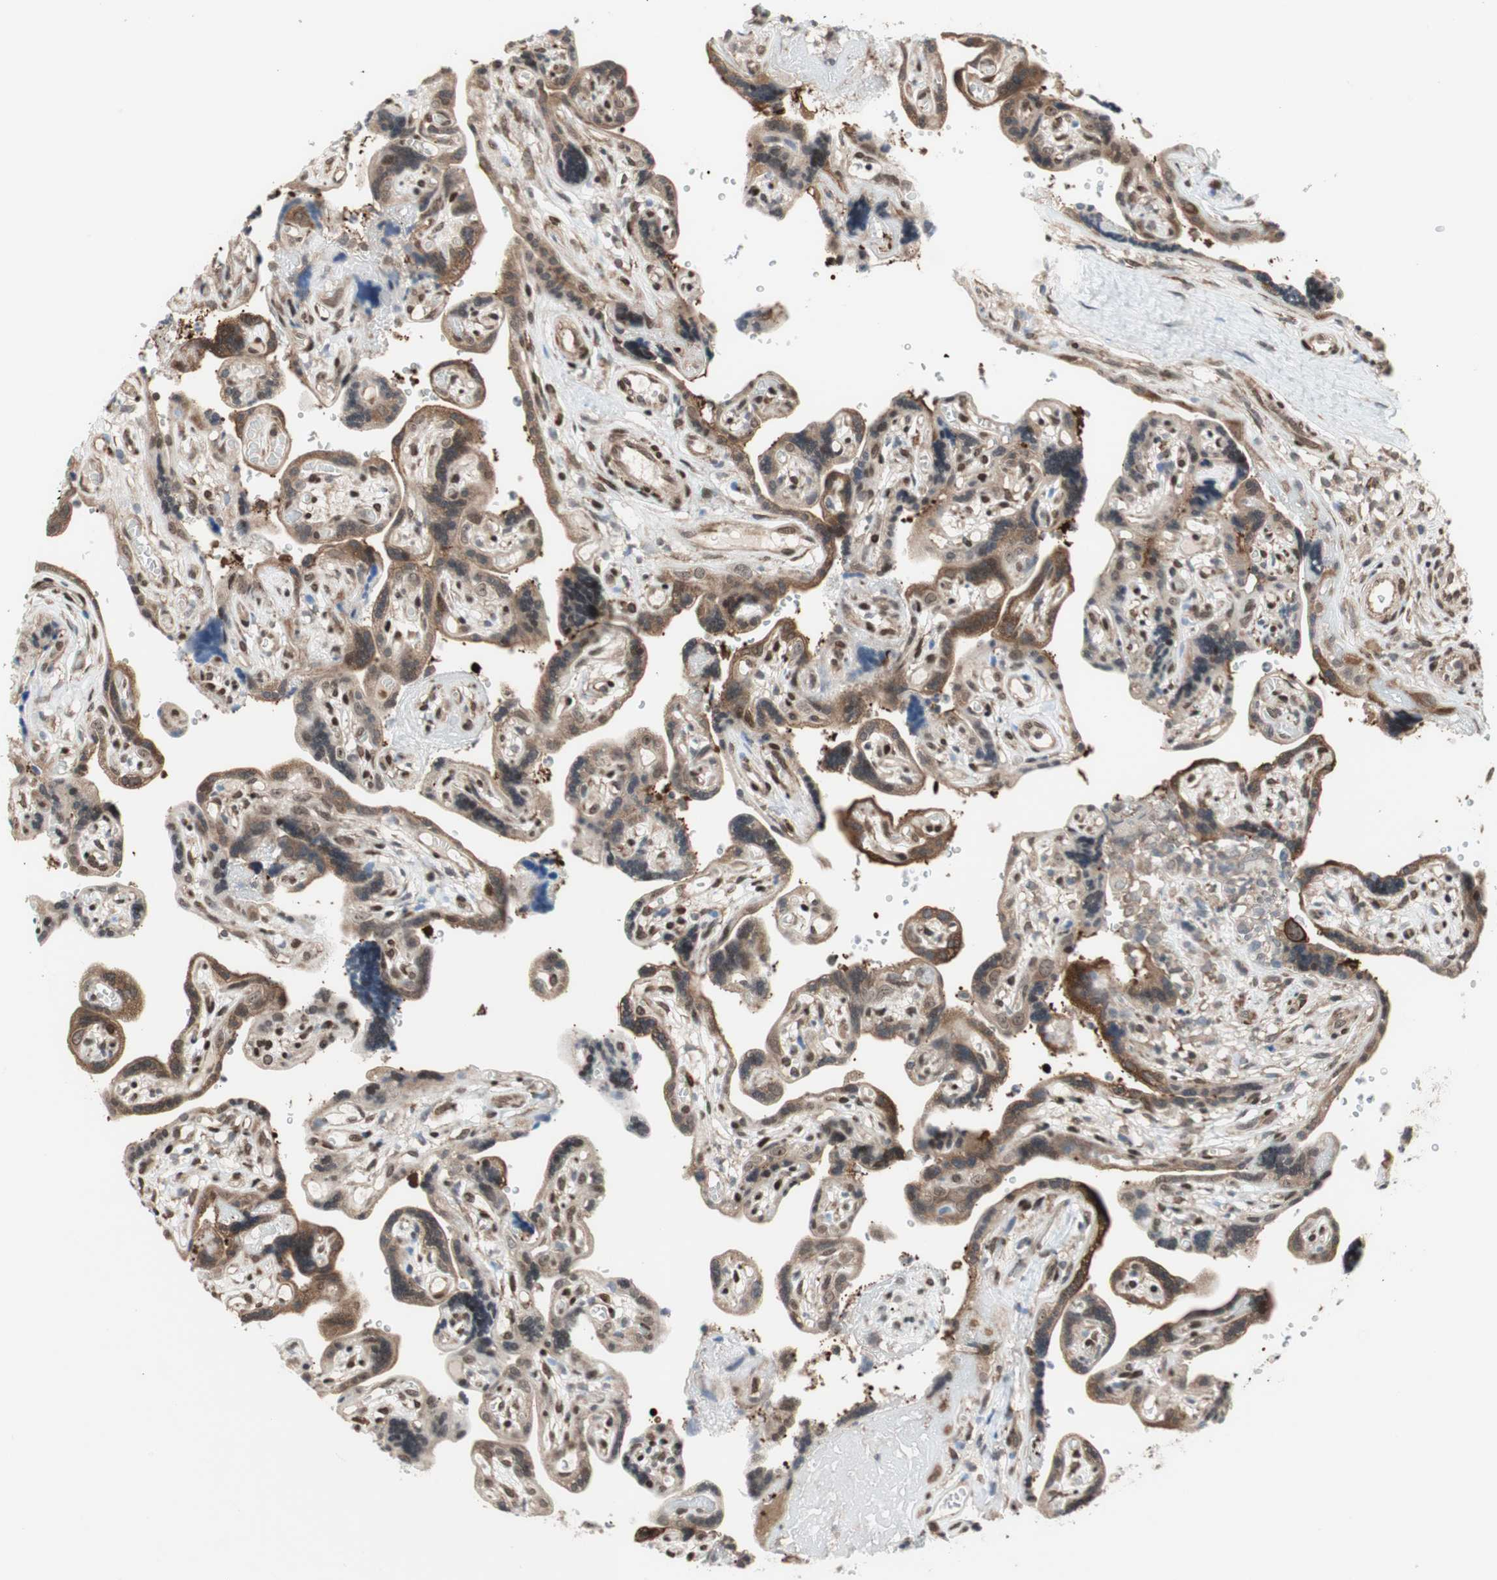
{"staining": {"intensity": "strong", "quantity": "25%-75%", "location": "cytoplasmic/membranous,nuclear"}, "tissue": "placenta", "cell_type": "Trophoblastic cells", "image_type": "normal", "snomed": [{"axis": "morphology", "description": "Normal tissue, NOS"}, {"axis": "topography", "description": "Placenta"}], "caption": "Trophoblastic cells exhibit strong cytoplasmic/membranous,nuclear positivity in approximately 25%-75% of cells in benign placenta. (brown staining indicates protein expression, while blue staining denotes nuclei).", "gene": "ZNF512B", "patient": {"sex": "female", "age": 30}}